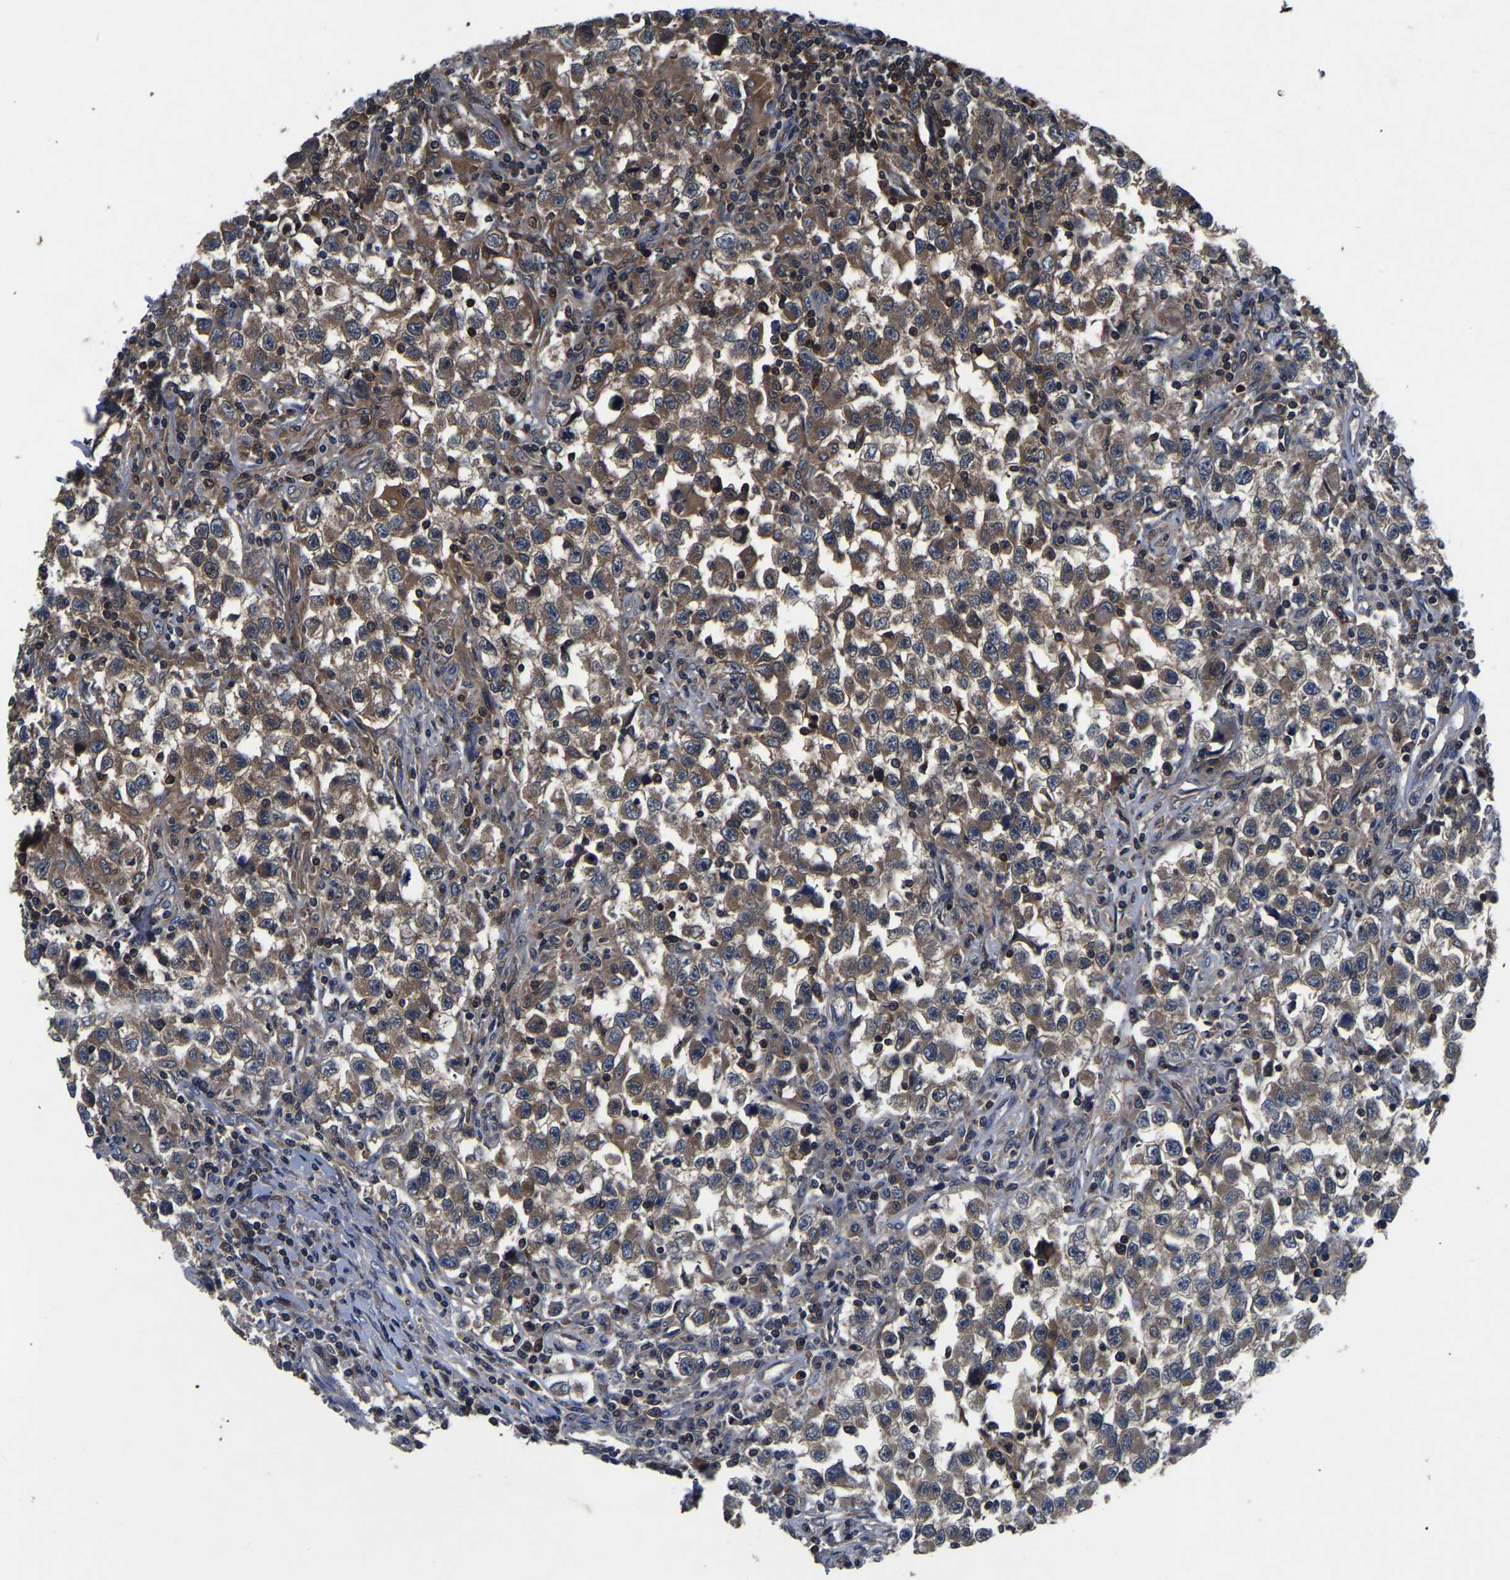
{"staining": {"intensity": "moderate", "quantity": ">75%", "location": "cytoplasmic/membranous"}, "tissue": "testis cancer", "cell_type": "Tumor cells", "image_type": "cancer", "snomed": [{"axis": "morphology", "description": "Carcinoma, Embryonal, NOS"}, {"axis": "topography", "description": "Testis"}], "caption": "Tumor cells exhibit medium levels of moderate cytoplasmic/membranous positivity in about >75% of cells in testis embryonal carcinoma. (DAB (3,3'-diaminobenzidine) IHC, brown staining for protein, blue staining for nuclei).", "gene": "FGD5", "patient": {"sex": "male", "age": 21}}